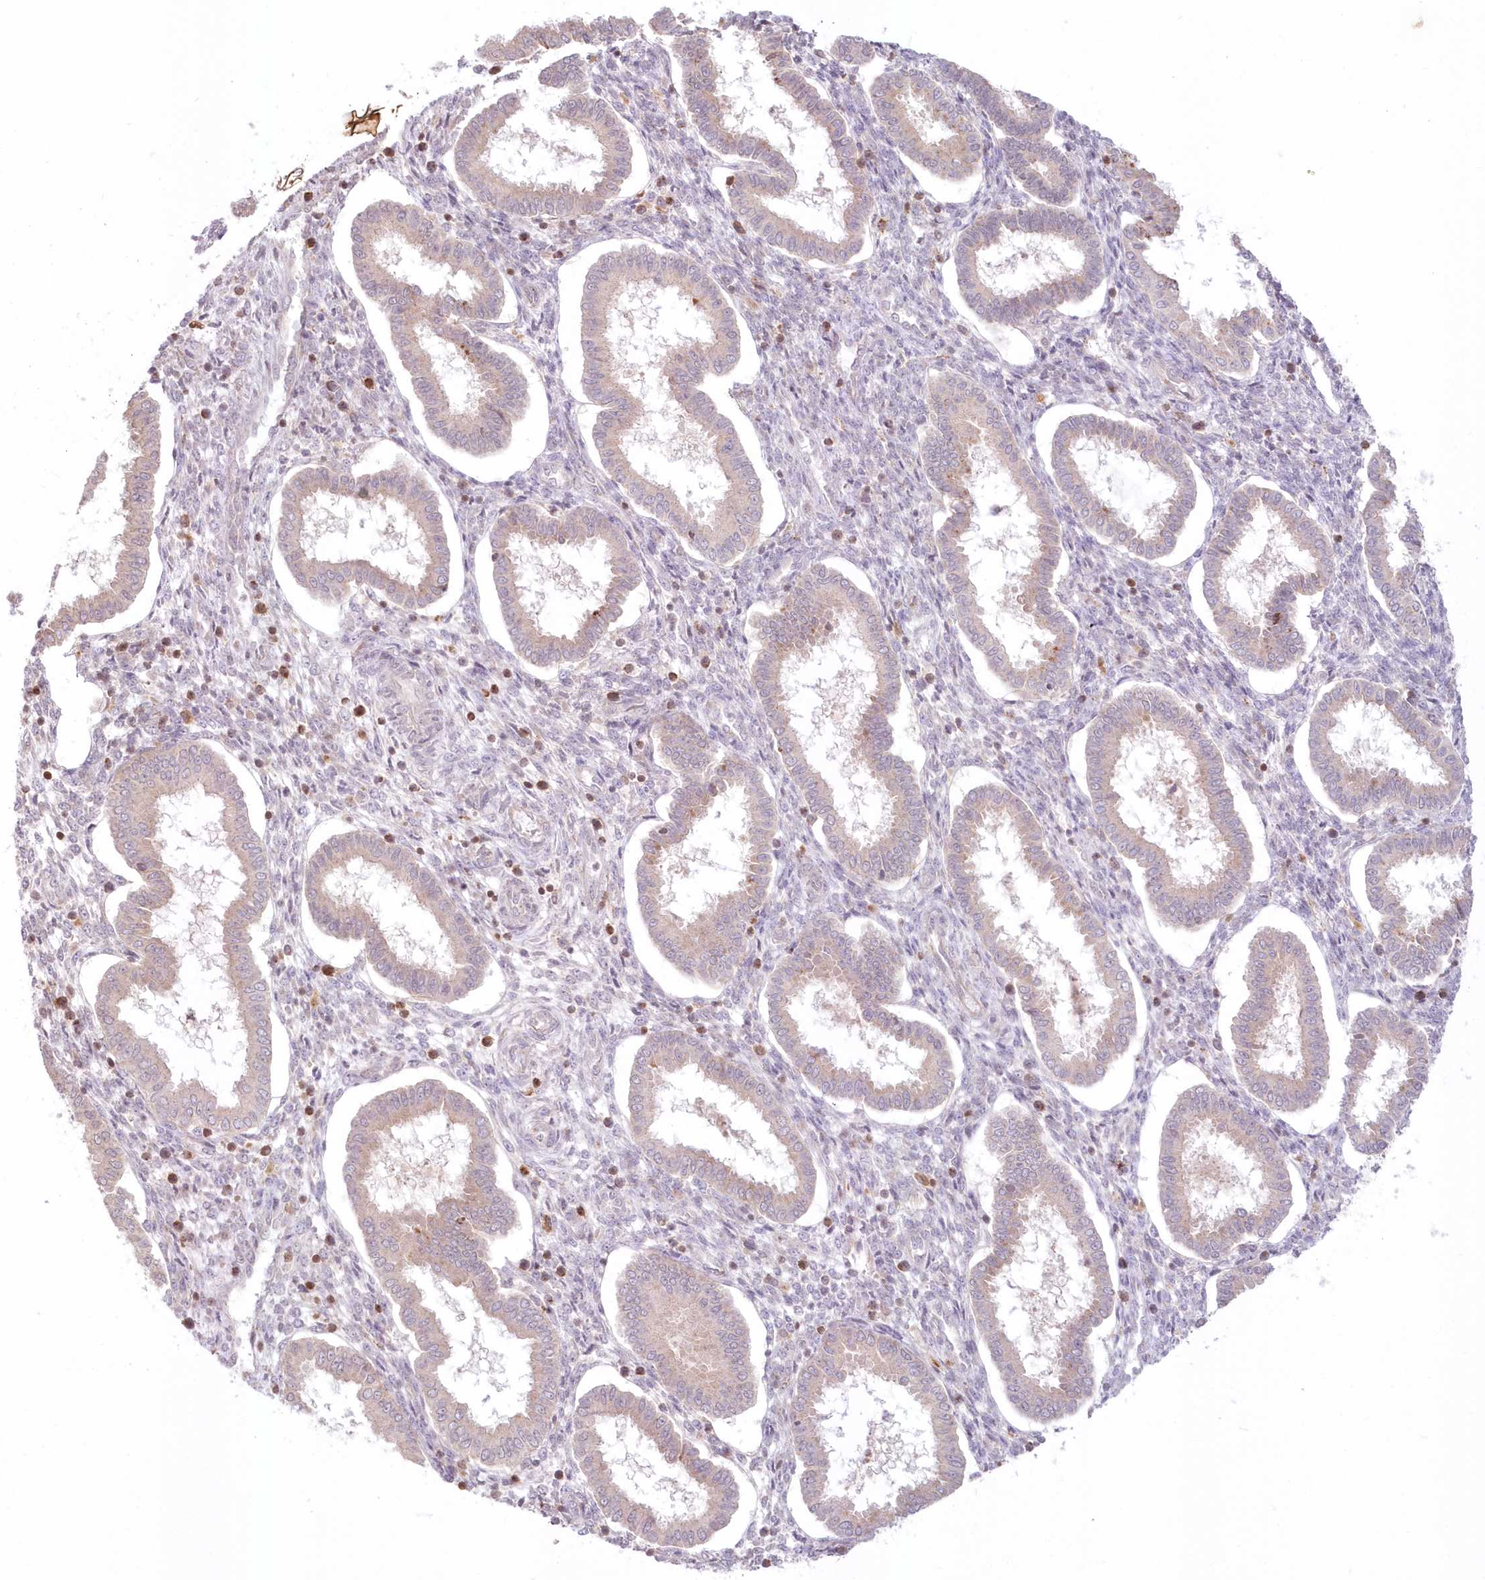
{"staining": {"intensity": "negative", "quantity": "none", "location": "none"}, "tissue": "endometrium", "cell_type": "Cells in endometrial stroma", "image_type": "normal", "snomed": [{"axis": "morphology", "description": "Normal tissue, NOS"}, {"axis": "topography", "description": "Endometrium"}], "caption": "Endometrium stained for a protein using immunohistochemistry (IHC) exhibits no positivity cells in endometrial stroma.", "gene": "MTMR3", "patient": {"sex": "female", "age": 24}}